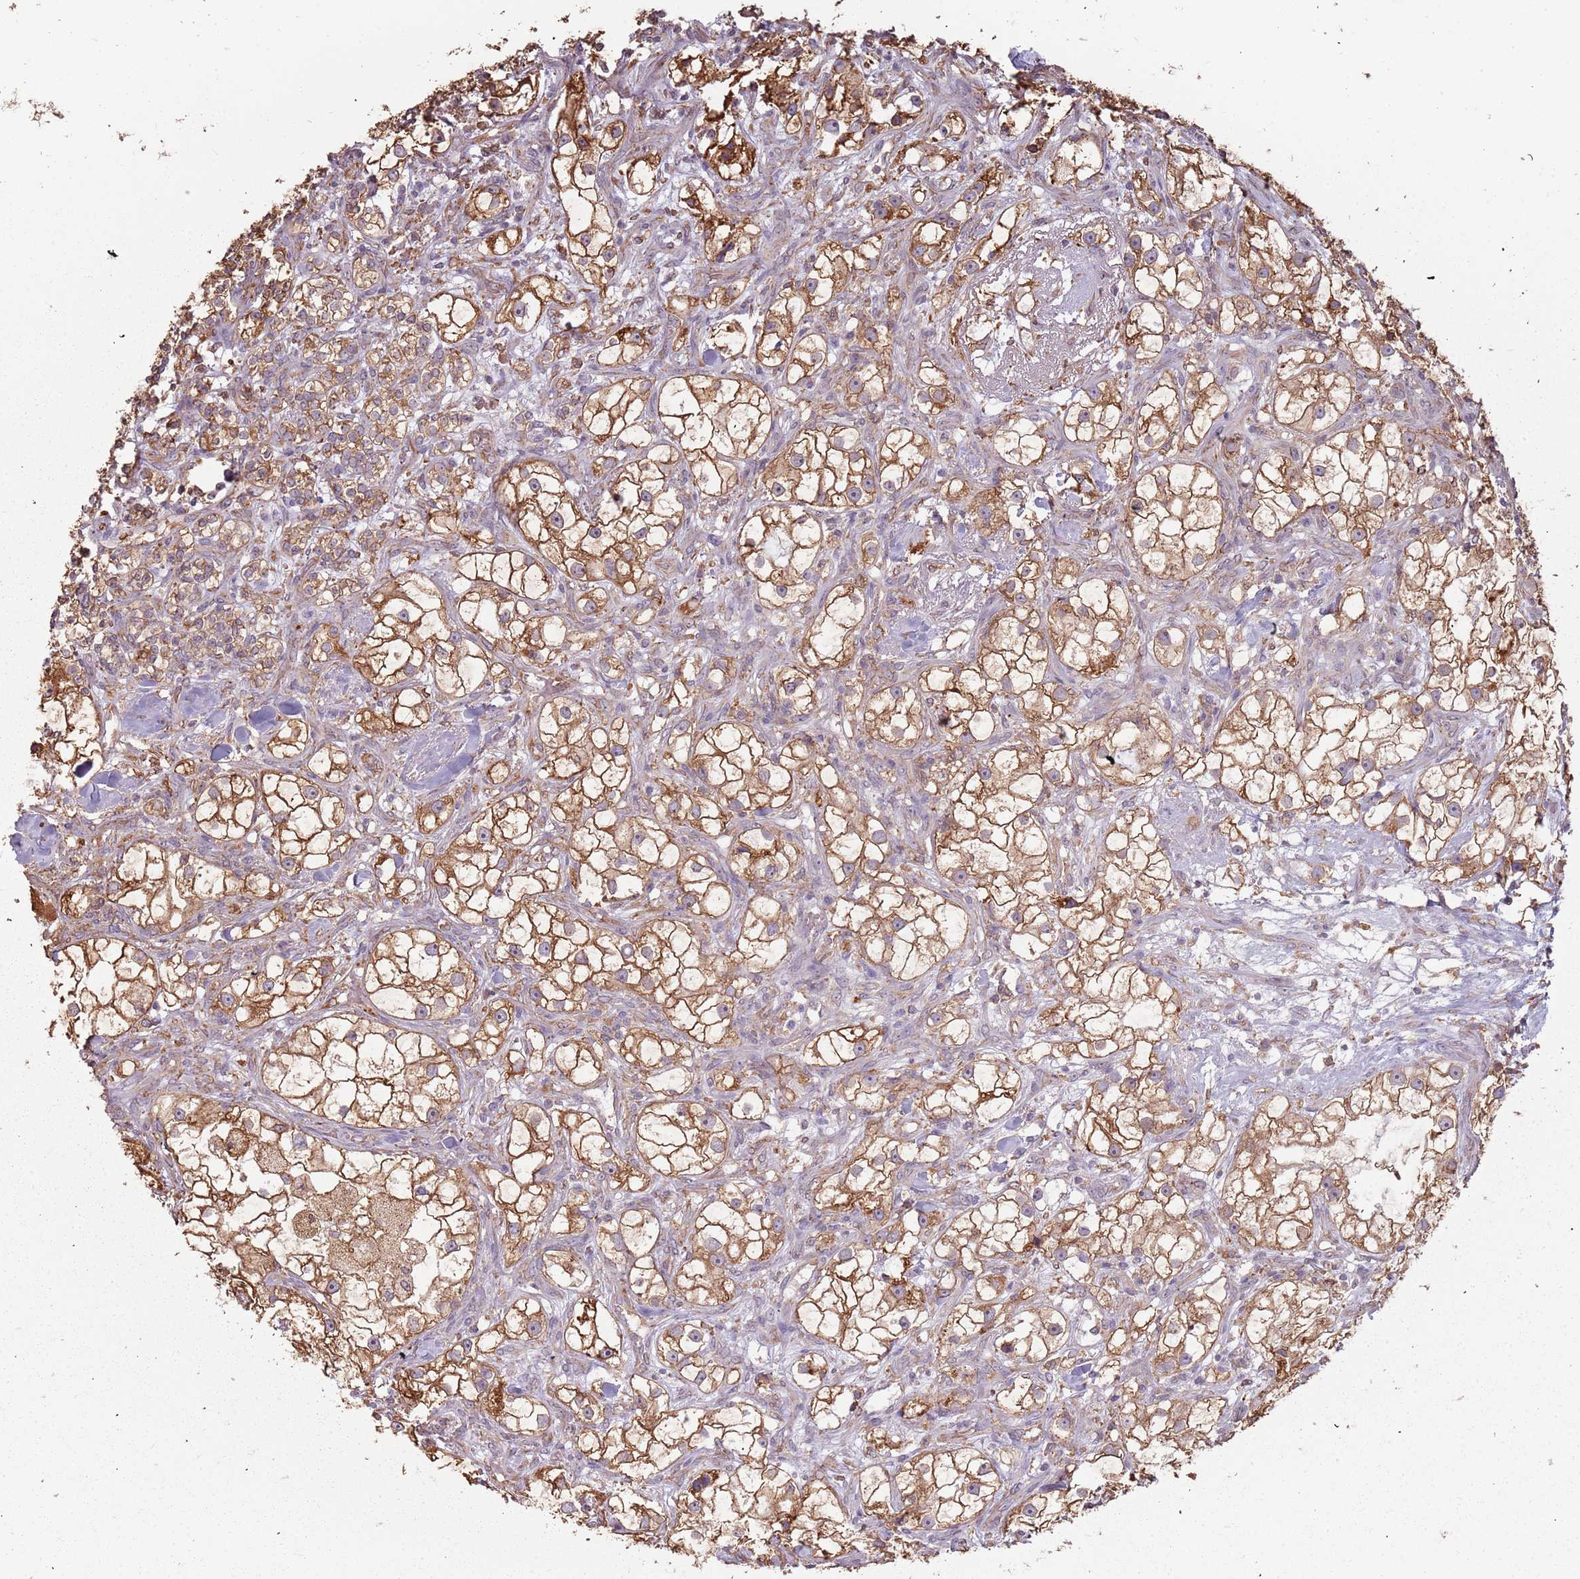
{"staining": {"intensity": "moderate", "quantity": ">75%", "location": "cytoplasmic/membranous"}, "tissue": "renal cancer", "cell_type": "Tumor cells", "image_type": "cancer", "snomed": [{"axis": "morphology", "description": "Adenocarcinoma, NOS"}, {"axis": "topography", "description": "Kidney"}], "caption": "Protein expression analysis of human renal cancer reveals moderate cytoplasmic/membranous staining in approximately >75% of tumor cells.", "gene": "ATOSB", "patient": {"sex": "male", "age": 77}}